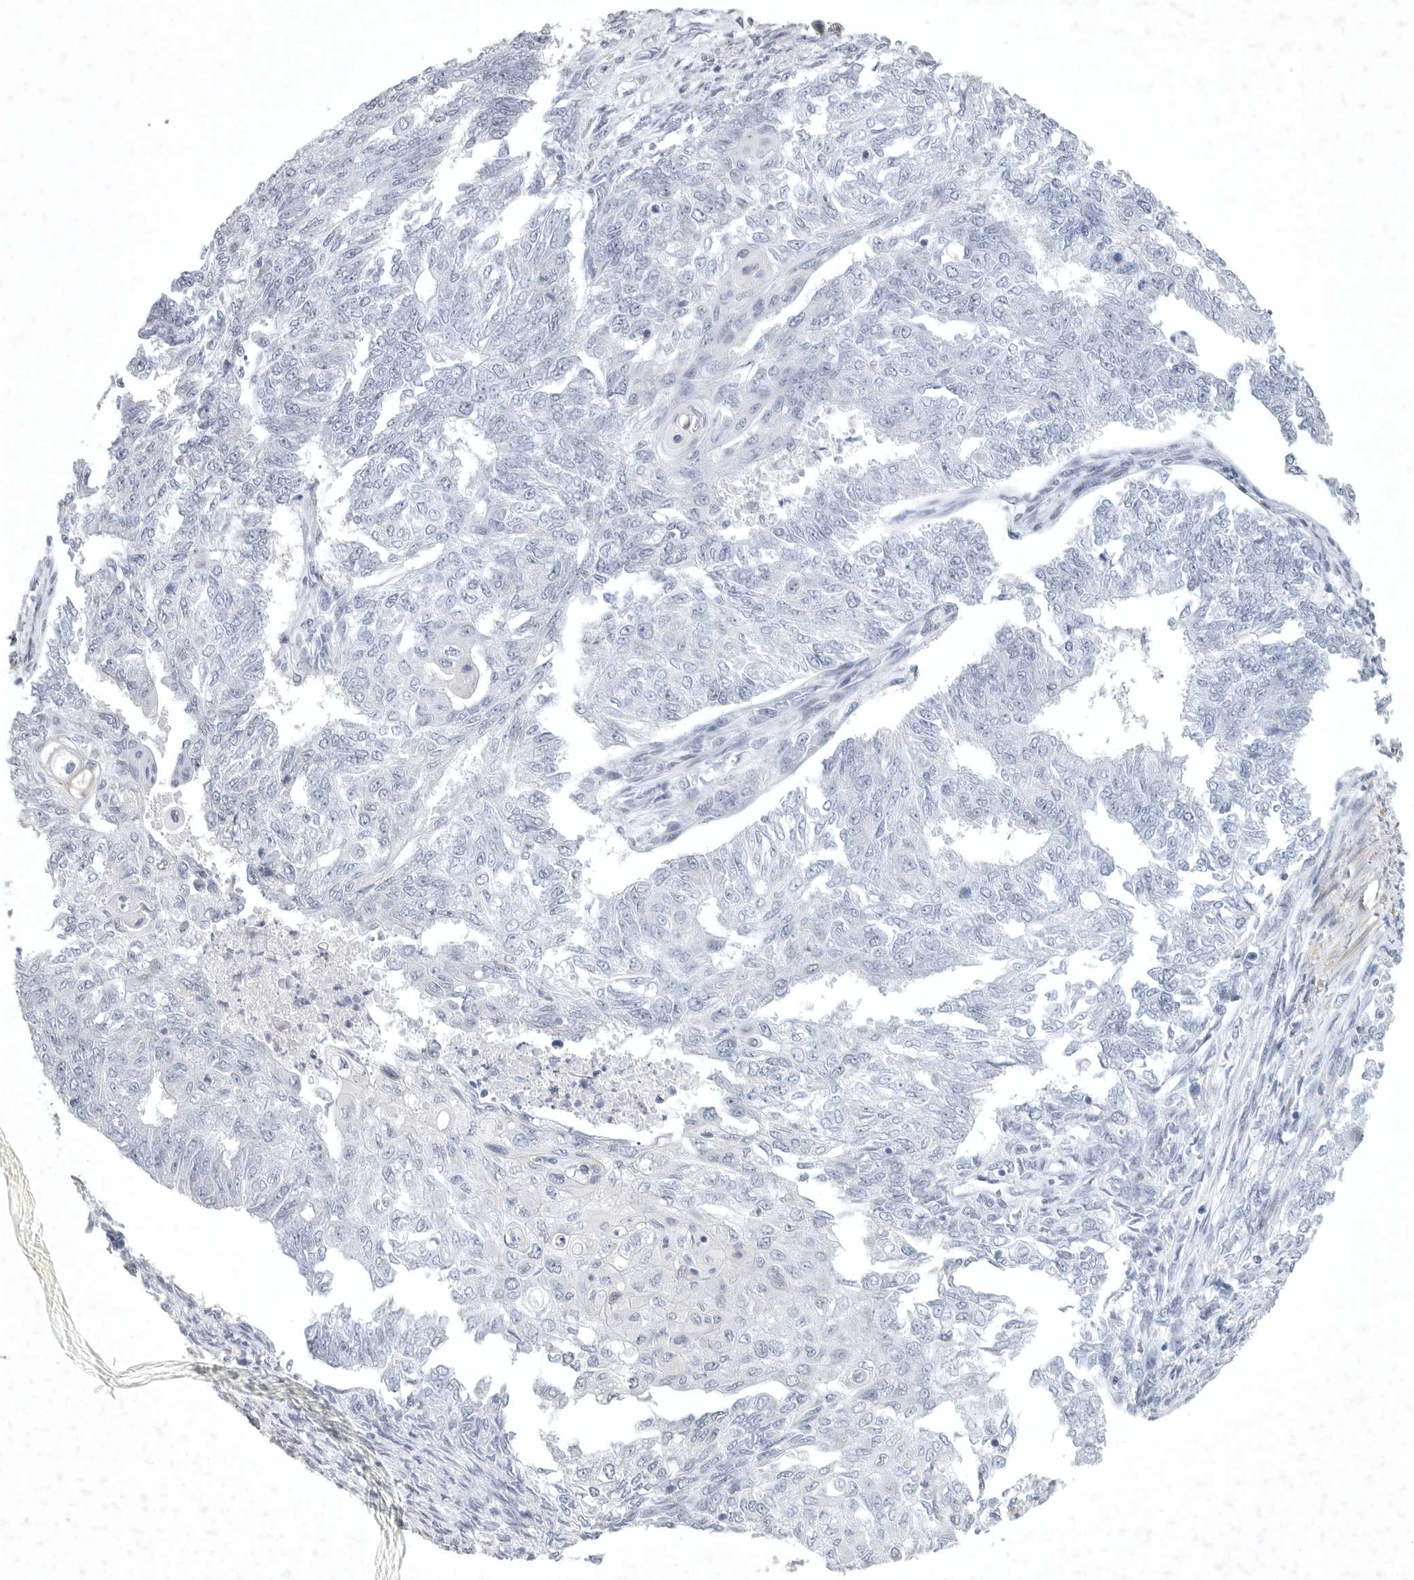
{"staining": {"intensity": "negative", "quantity": "none", "location": "none"}, "tissue": "endometrial cancer", "cell_type": "Tumor cells", "image_type": "cancer", "snomed": [{"axis": "morphology", "description": "Adenocarcinoma, NOS"}, {"axis": "topography", "description": "Endometrium"}], "caption": "An immunohistochemistry photomicrograph of endometrial cancer (adenocarcinoma) is shown. There is no staining in tumor cells of endometrial cancer (adenocarcinoma).", "gene": "TNR", "patient": {"sex": "female", "age": 32}}